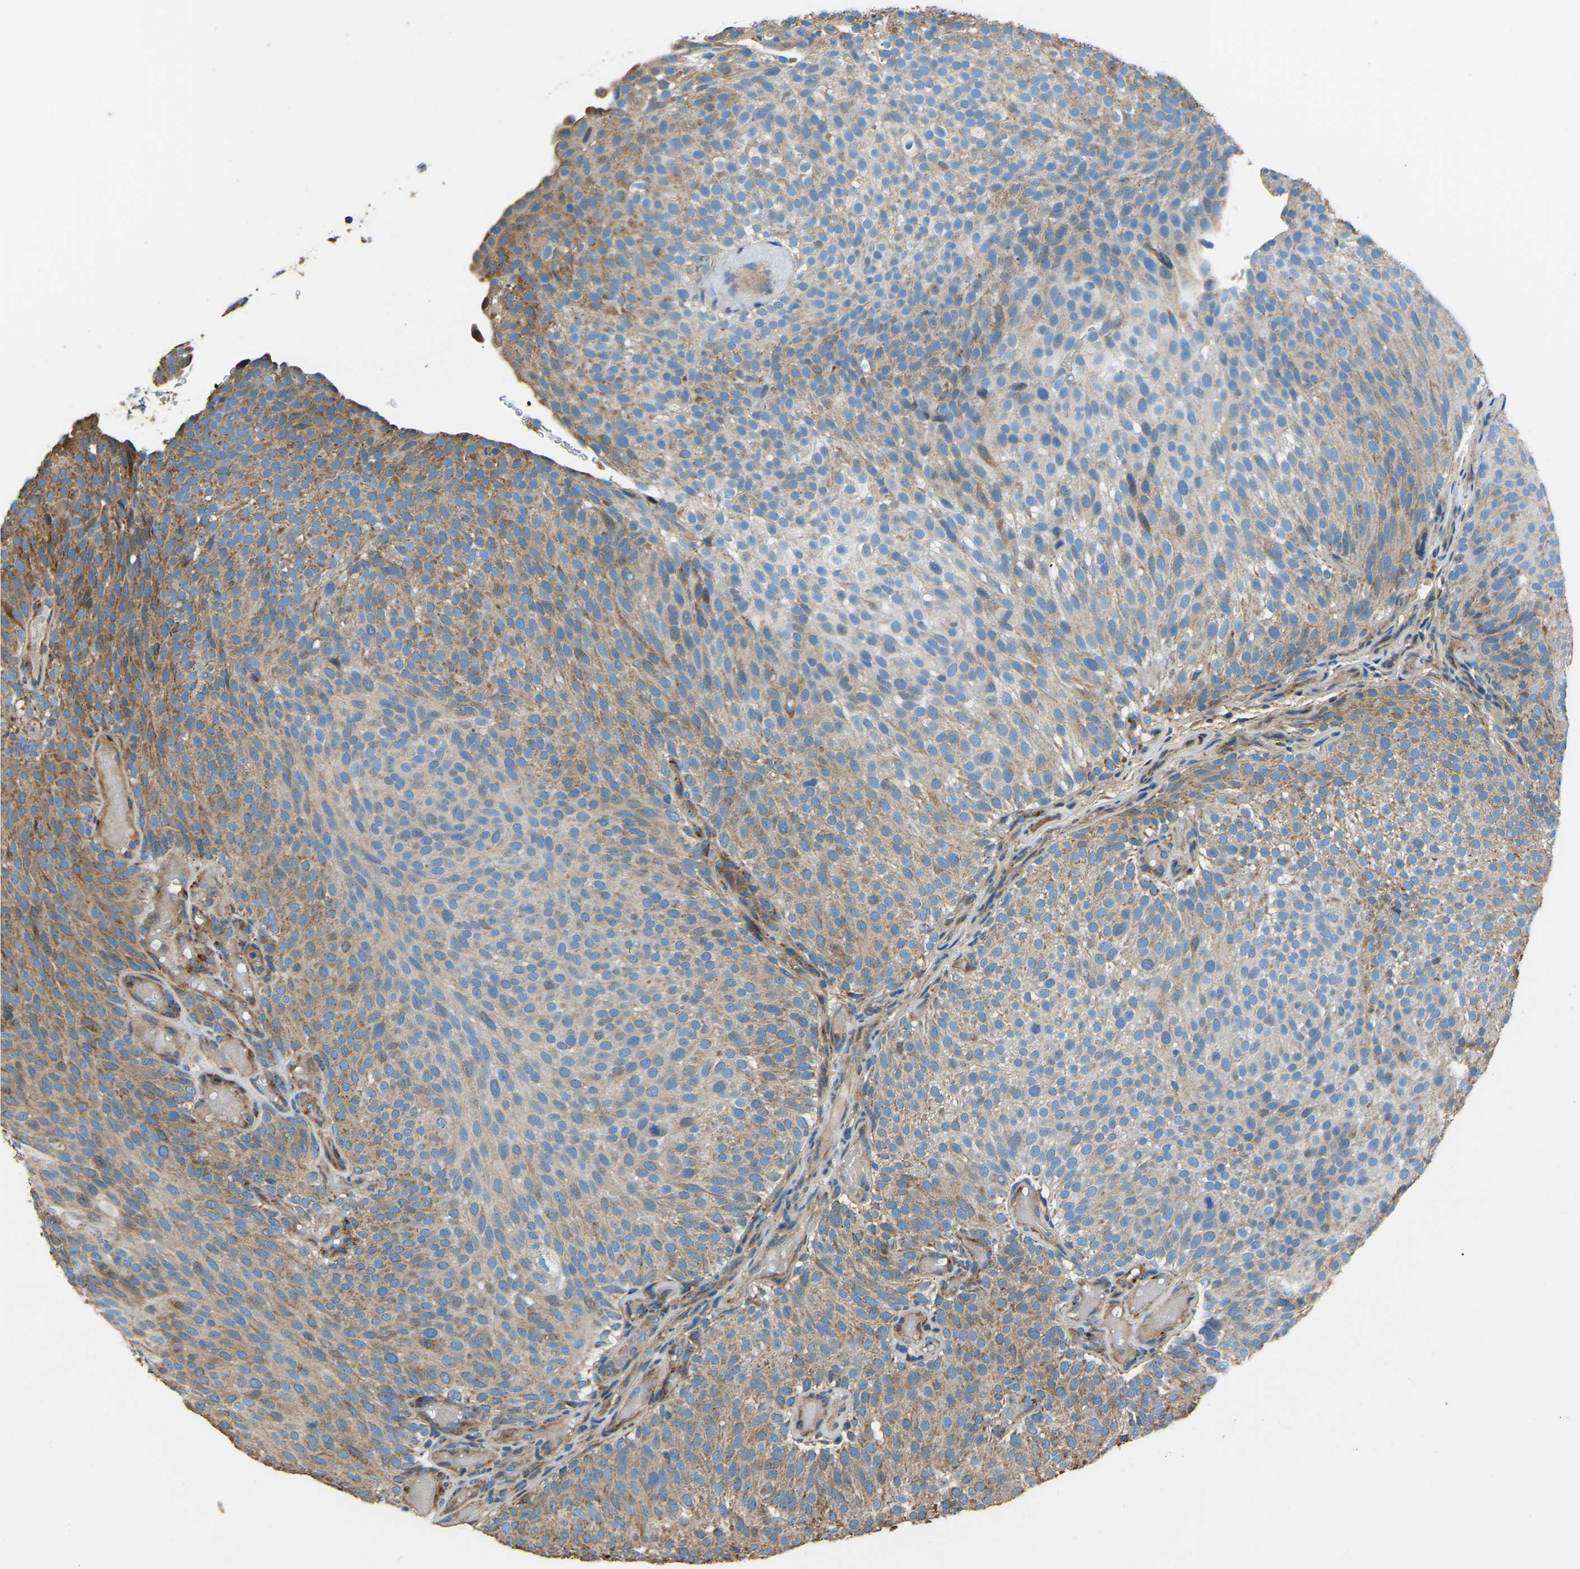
{"staining": {"intensity": "moderate", "quantity": "25%-75%", "location": "cytoplasmic/membranous"}, "tissue": "urothelial cancer", "cell_type": "Tumor cells", "image_type": "cancer", "snomed": [{"axis": "morphology", "description": "Urothelial carcinoma, Low grade"}, {"axis": "topography", "description": "Urinary bladder"}], "caption": "A medium amount of moderate cytoplasmic/membranous positivity is present in about 25%-75% of tumor cells in low-grade urothelial carcinoma tissue.", "gene": "COL3A1", "patient": {"sex": "male", "age": 78}}